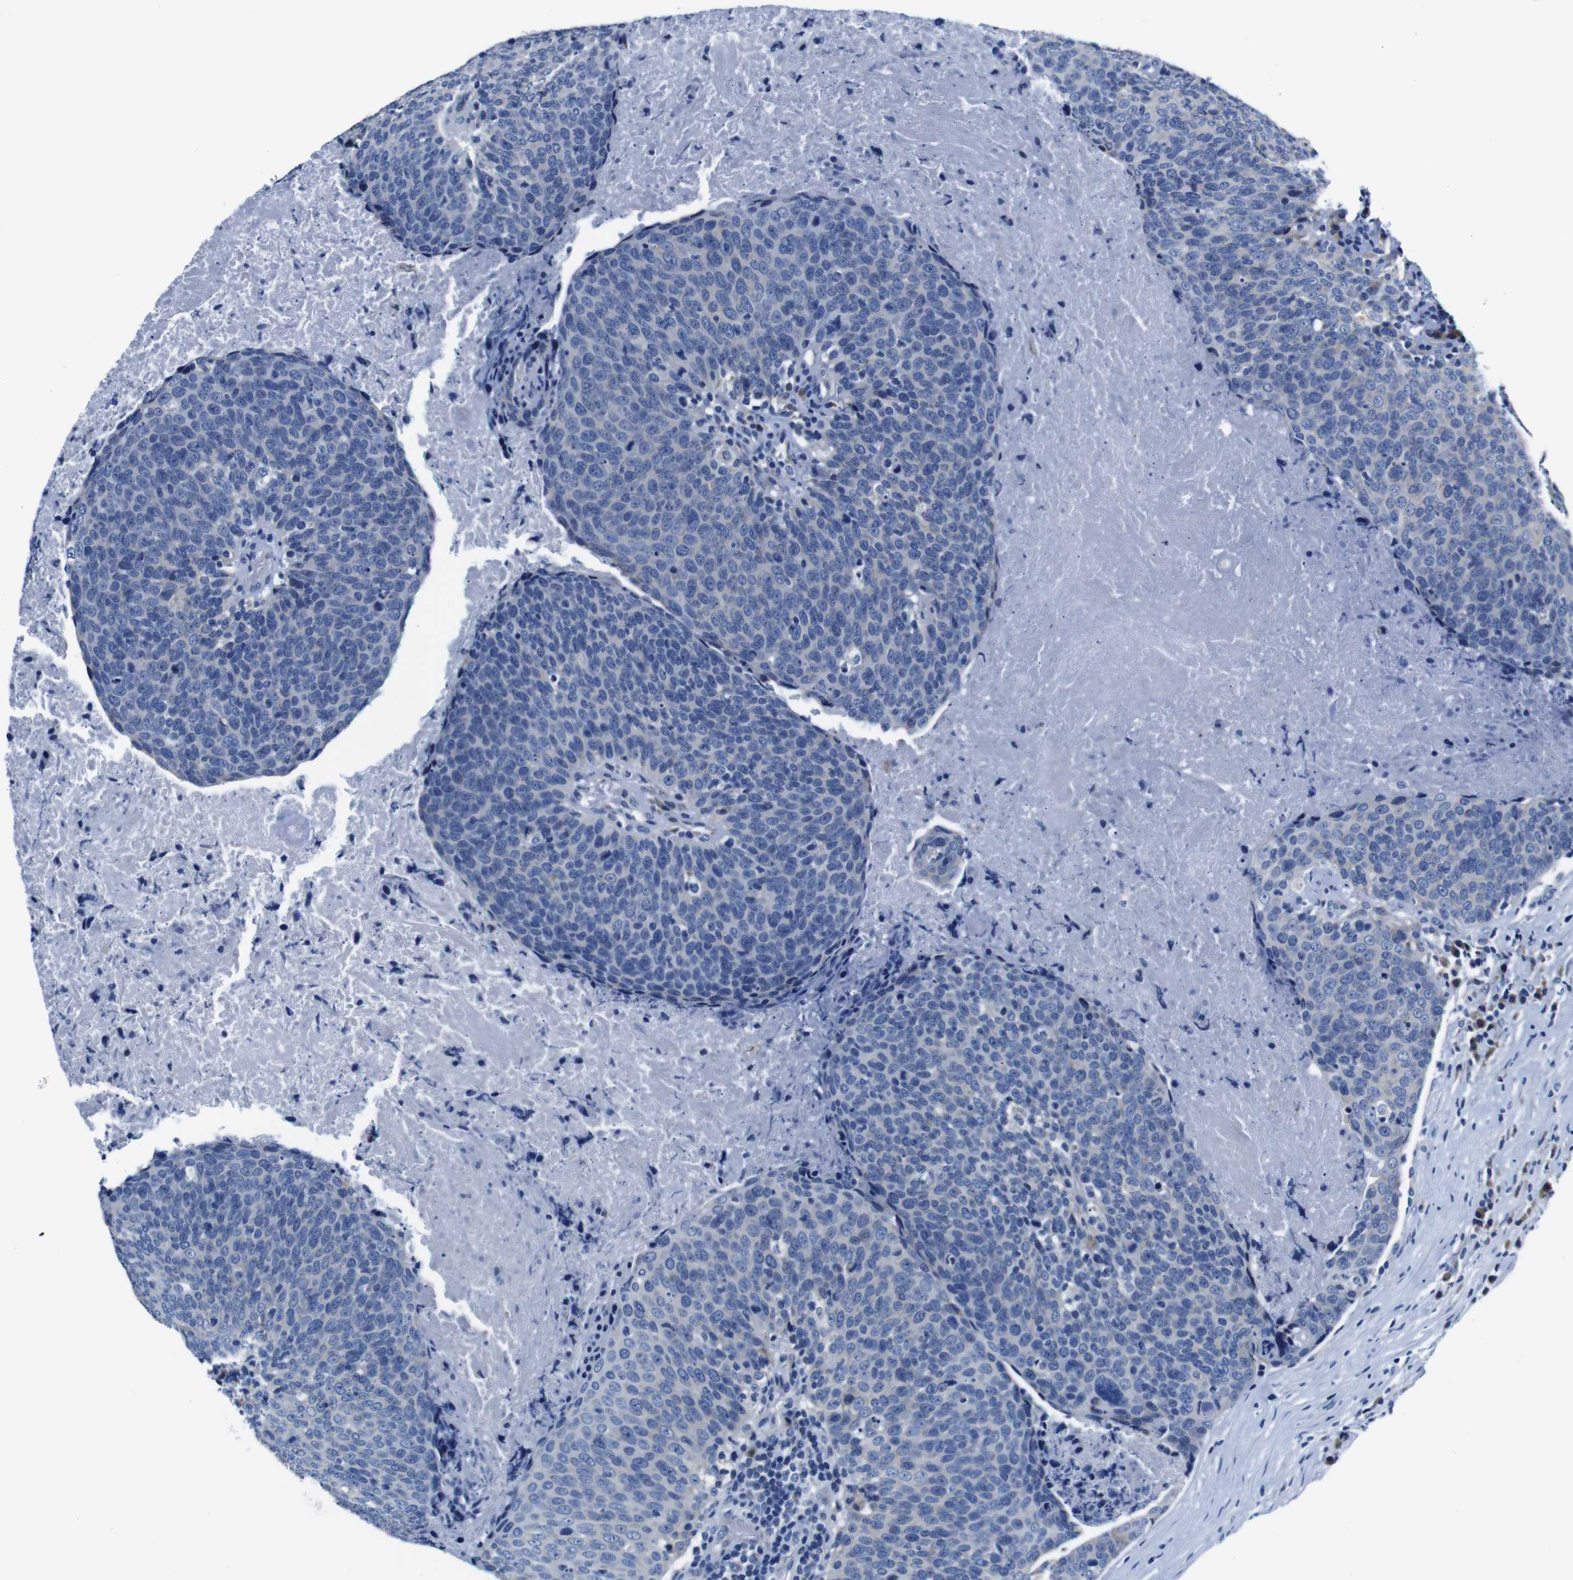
{"staining": {"intensity": "negative", "quantity": "none", "location": "none"}, "tissue": "head and neck cancer", "cell_type": "Tumor cells", "image_type": "cancer", "snomed": [{"axis": "morphology", "description": "Squamous cell carcinoma, NOS"}, {"axis": "morphology", "description": "Squamous cell carcinoma, metastatic, NOS"}, {"axis": "topography", "description": "Lymph node"}, {"axis": "topography", "description": "Head-Neck"}], "caption": "High power microscopy image of an immunohistochemistry (IHC) photomicrograph of squamous cell carcinoma (head and neck), revealing no significant staining in tumor cells.", "gene": "SNX19", "patient": {"sex": "male", "age": 62}}